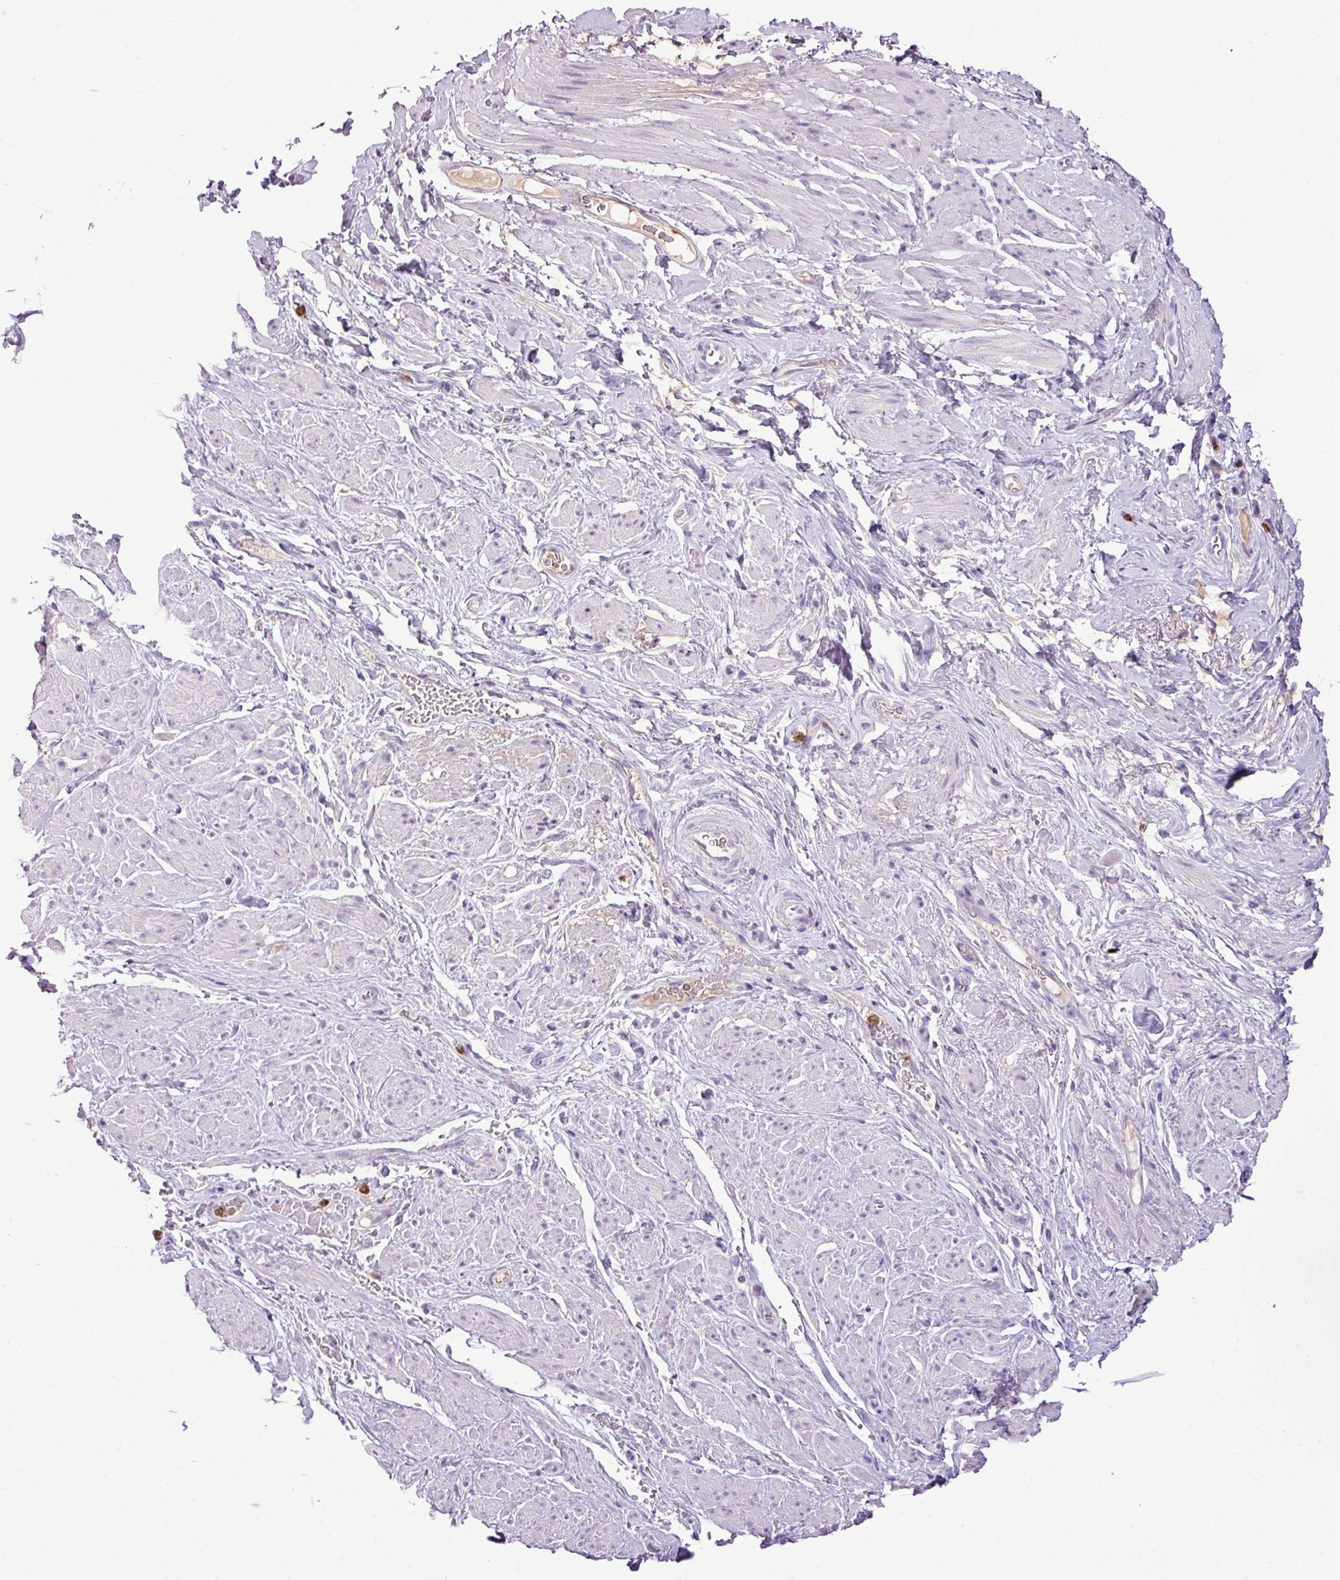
{"staining": {"intensity": "negative", "quantity": "none", "location": "none"}, "tissue": "smooth muscle", "cell_type": "Smooth muscle cells", "image_type": "normal", "snomed": [{"axis": "morphology", "description": "Normal tissue, NOS"}, {"axis": "topography", "description": "Smooth muscle"}, {"axis": "topography", "description": "Peripheral nerve tissue"}], "caption": "Micrograph shows no significant protein positivity in smooth muscle cells of benign smooth muscle. Brightfield microscopy of immunohistochemistry (IHC) stained with DAB (3,3'-diaminobenzidine) (brown) and hematoxylin (blue), captured at high magnification.", "gene": "HTR3E", "patient": {"sex": "male", "age": 69}}